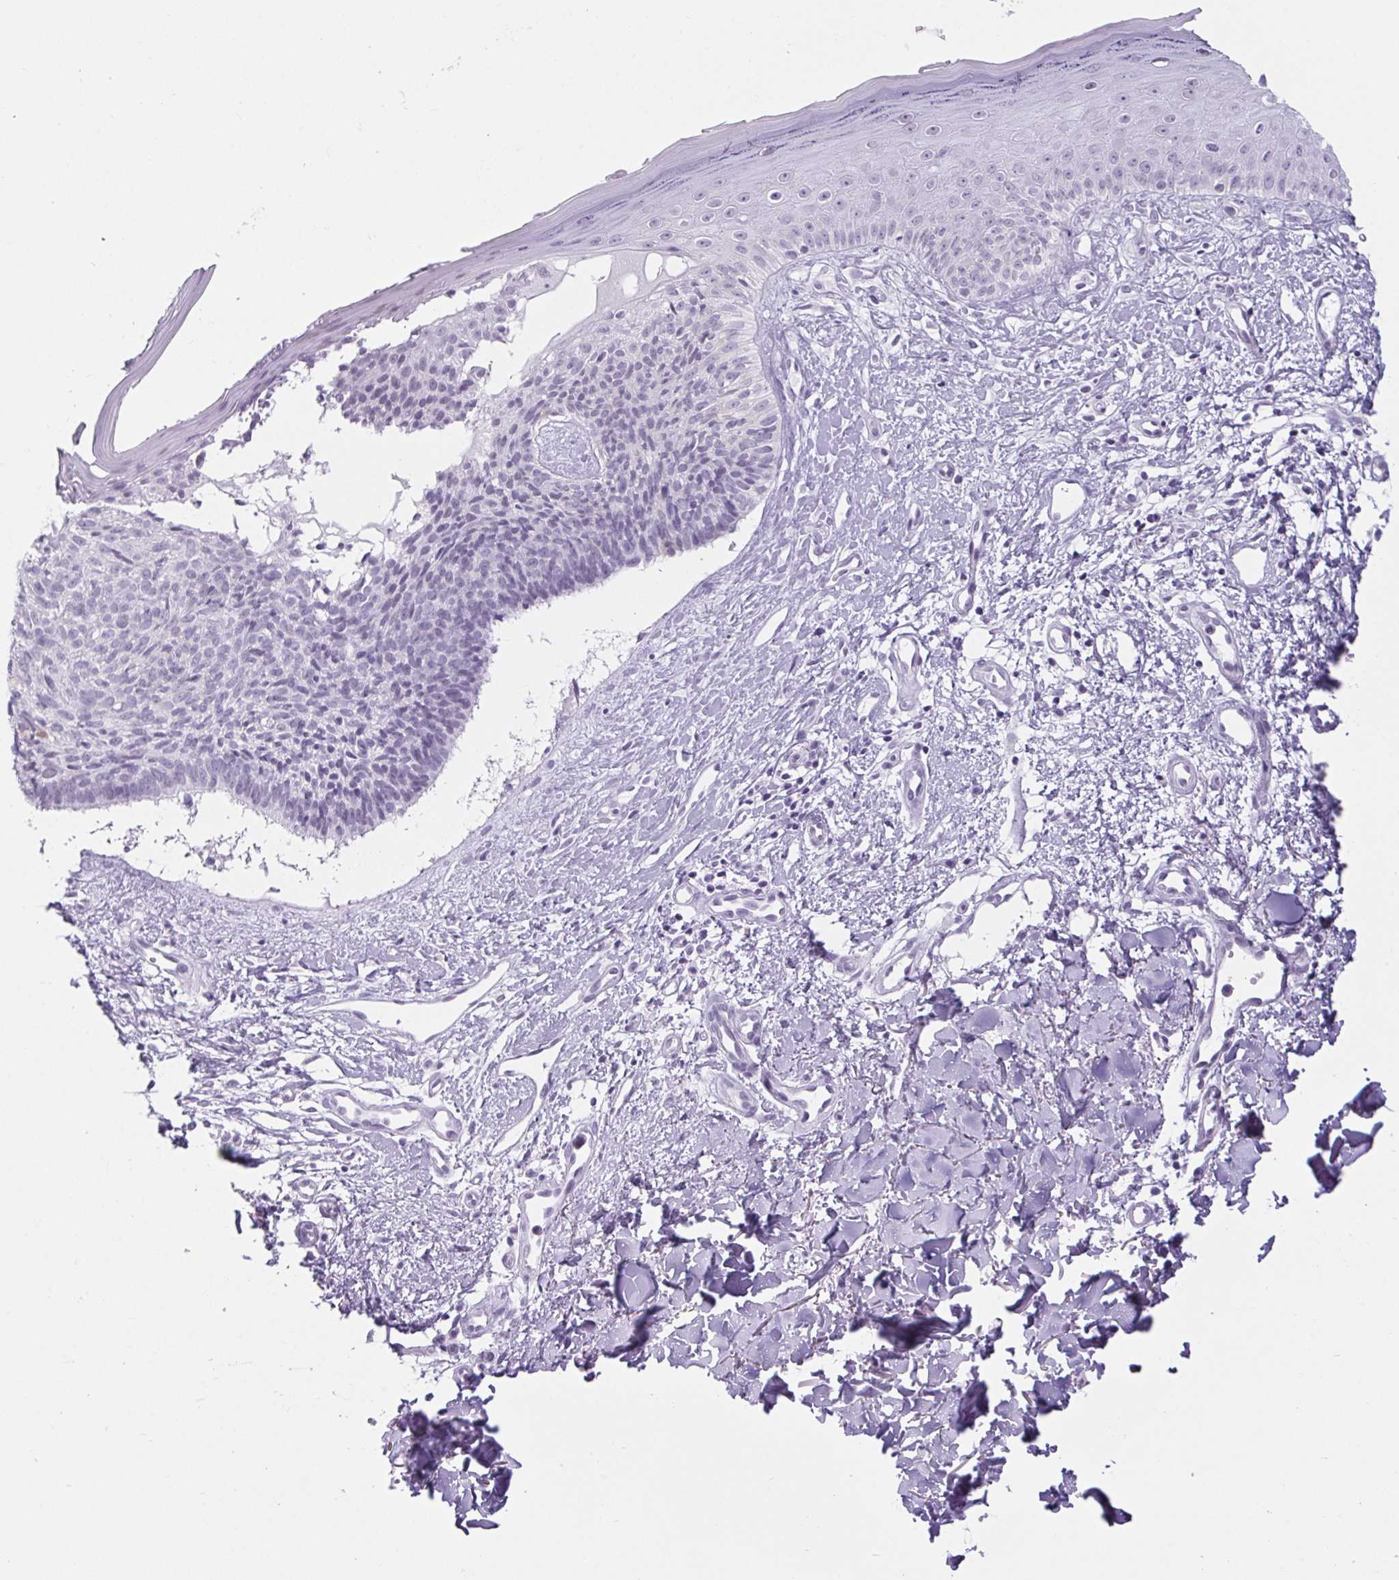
{"staining": {"intensity": "negative", "quantity": "none", "location": "none"}, "tissue": "skin cancer", "cell_type": "Tumor cells", "image_type": "cancer", "snomed": [{"axis": "morphology", "description": "Basal cell carcinoma"}, {"axis": "topography", "description": "Skin"}], "caption": "An image of basal cell carcinoma (skin) stained for a protein displays no brown staining in tumor cells.", "gene": "BCAS1", "patient": {"sex": "male", "age": 51}}